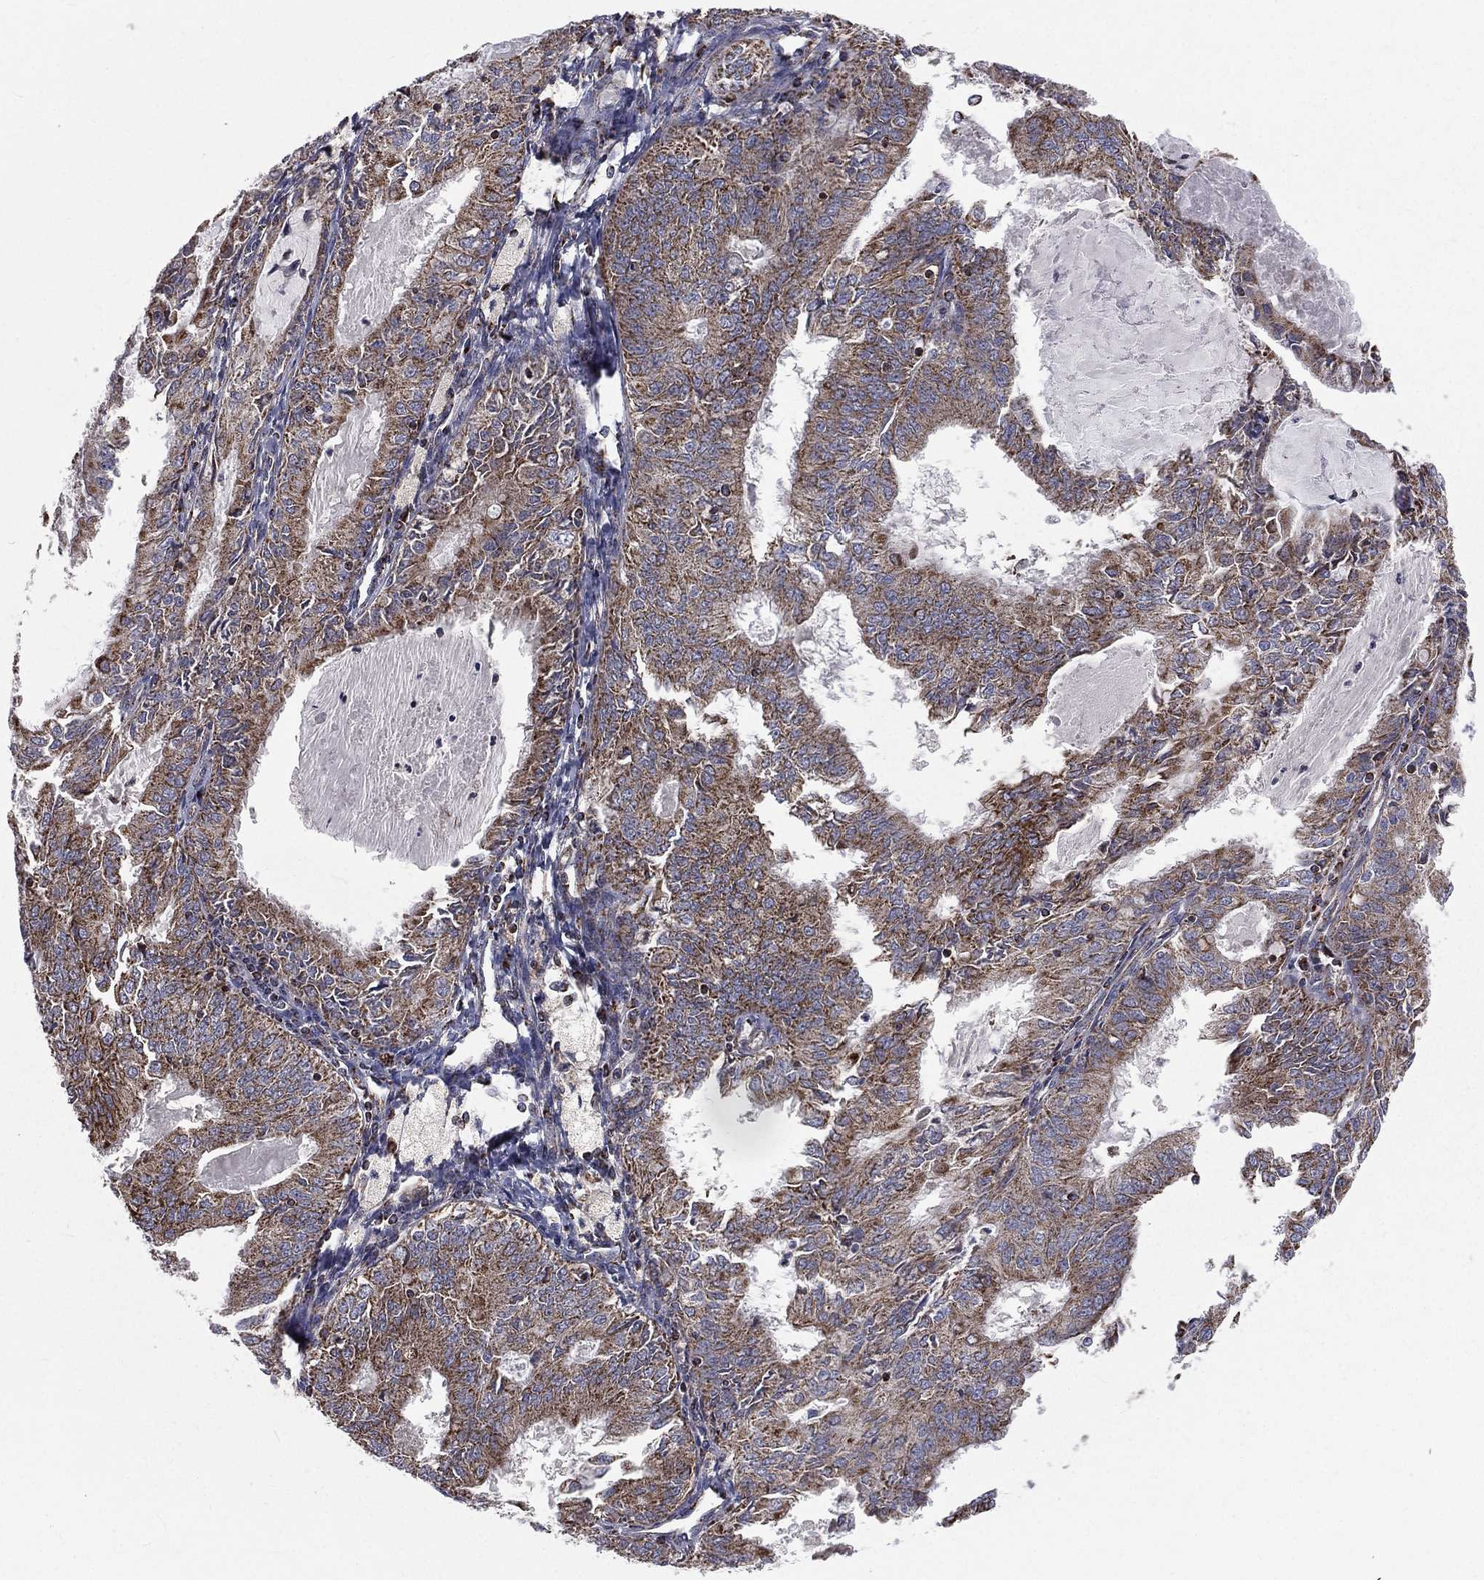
{"staining": {"intensity": "moderate", "quantity": ">75%", "location": "cytoplasmic/membranous"}, "tissue": "endometrial cancer", "cell_type": "Tumor cells", "image_type": "cancer", "snomed": [{"axis": "morphology", "description": "Adenocarcinoma, NOS"}, {"axis": "topography", "description": "Endometrium"}], "caption": "The immunohistochemical stain shows moderate cytoplasmic/membranous expression in tumor cells of endometrial cancer tissue.", "gene": "GPD1", "patient": {"sex": "female", "age": 57}}